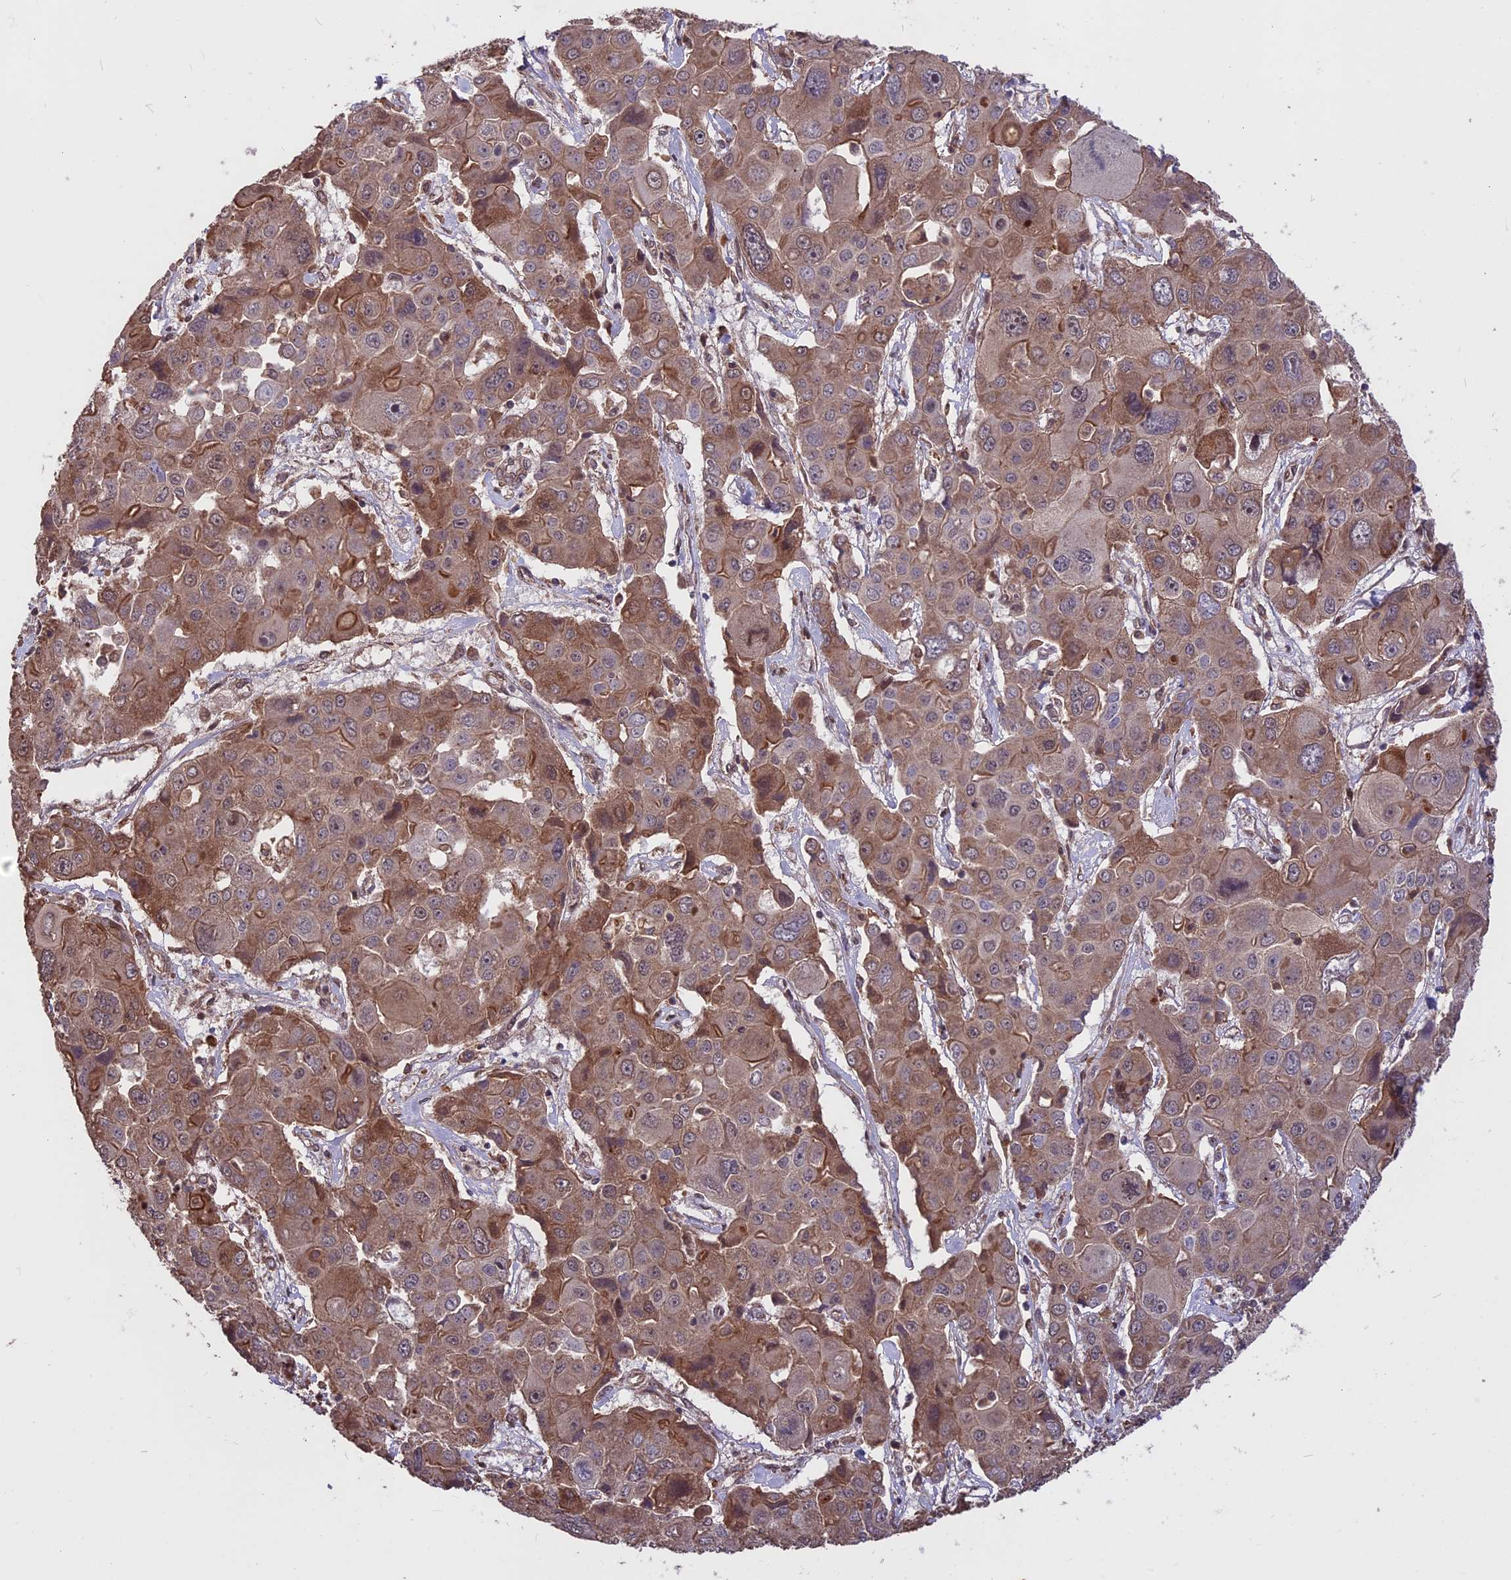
{"staining": {"intensity": "moderate", "quantity": ">75%", "location": "cytoplasmic/membranous"}, "tissue": "liver cancer", "cell_type": "Tumor cells", "image_type": "cancer", "snomed": [{"axis": "morphology", "description": "Cholangiocarcinoma"}, {"axis": "topography", "description": "Liver"}], "caption": "DAB immunohistochemical staining of human liver cholangiocarcinoma displays moderate cytoplasmic/membranous protein positivity in about >75% of tumor cells.", "gene": "ZNF598", "patient": {"sex": "male", "age": 67}}